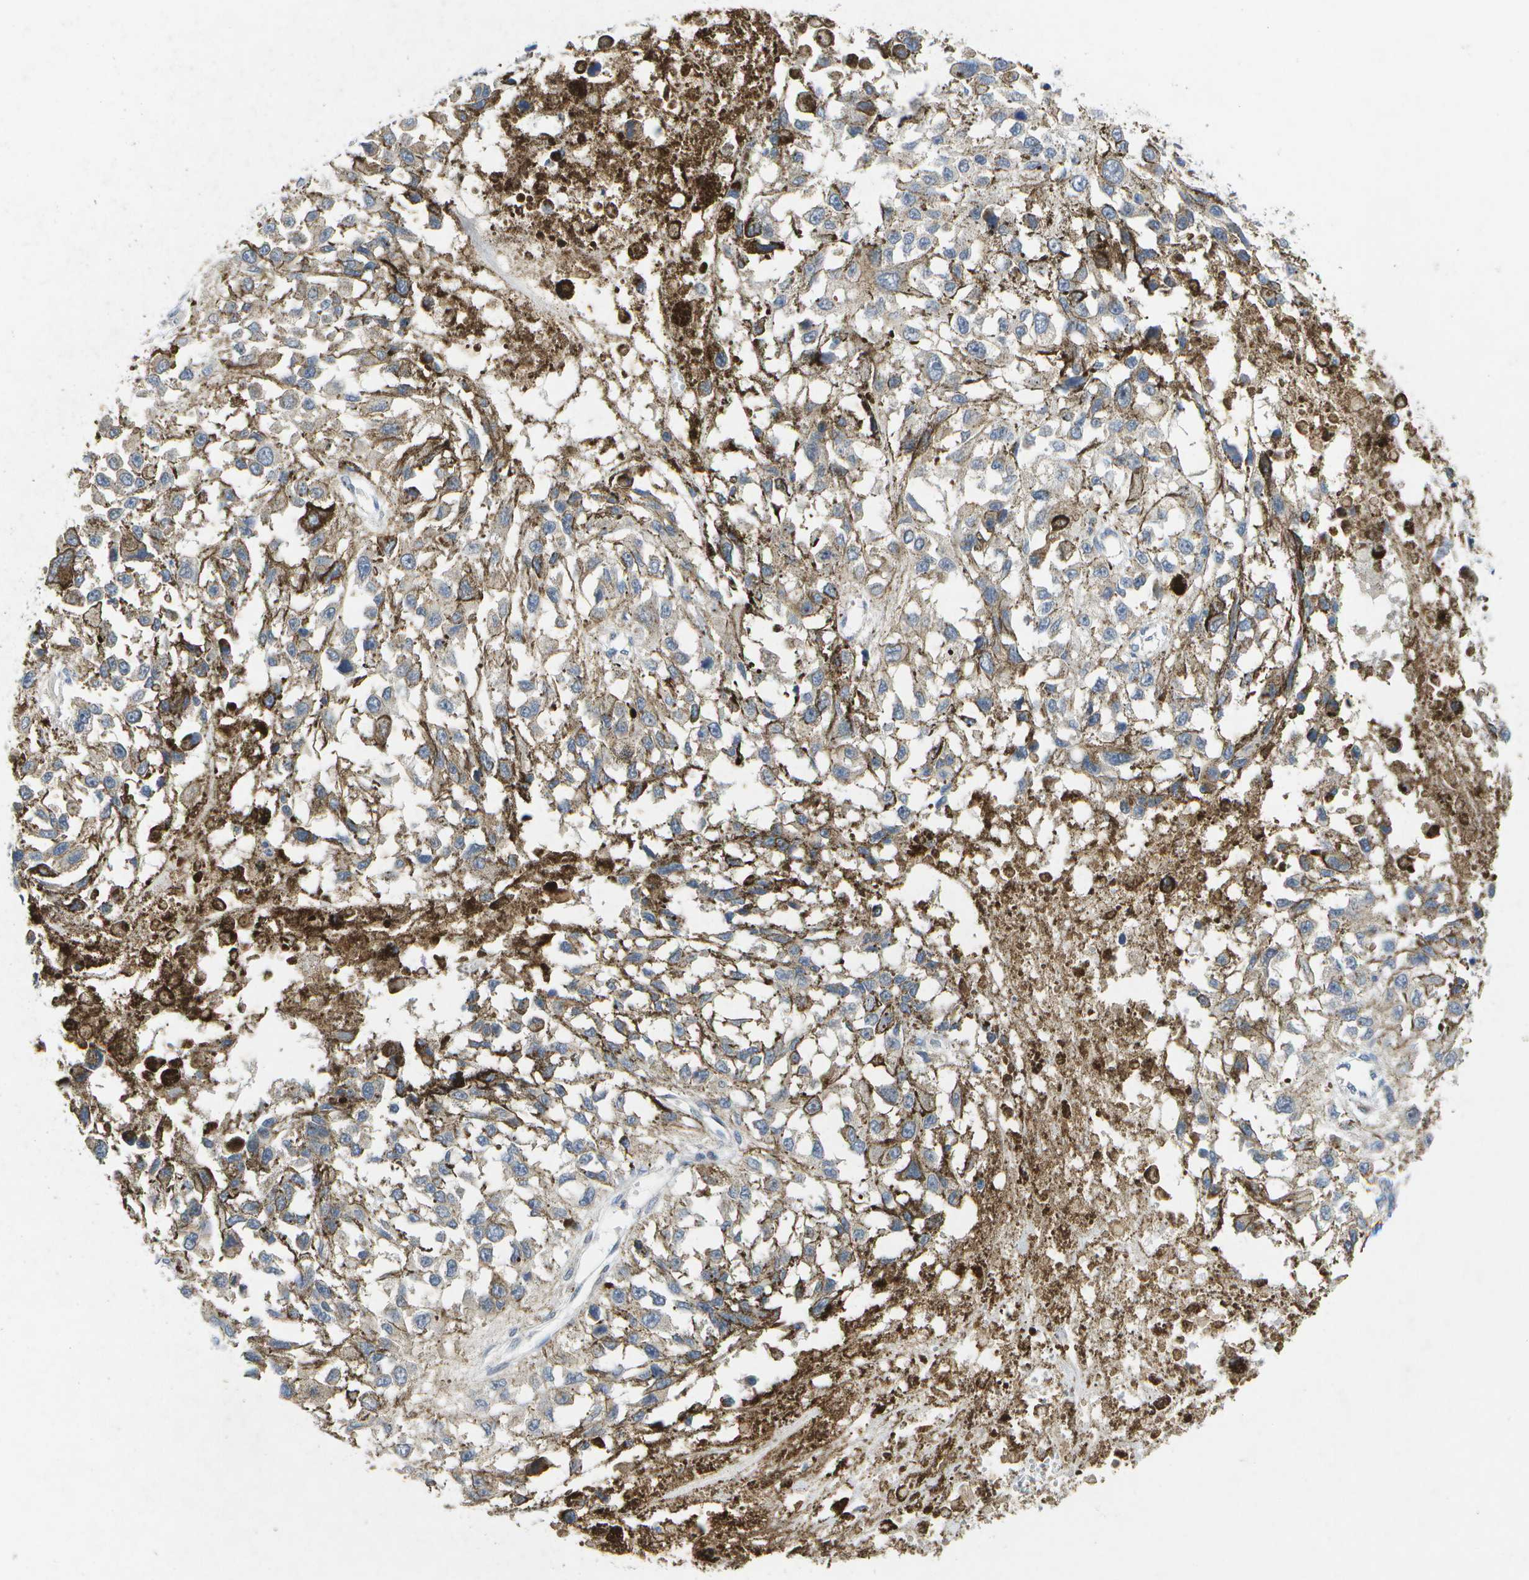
{"staining": {"intensity": "weak", "quantity": "<25%", "location": "cytoplasmic/membranous"}, "tissue": "melanoma", "cell_type": "Tumor cells", "image_type": "cancer", "snomed": [{"axis": "morphology", "description": "Malignant melanoma, Metastatic site"}, {"axis": "topography", "description": "Lymph node"}], "caption": "Tumor cells show no significant expression in malignant melanoma (metastatic site).", "gene": "KDELR1", "patient": {"sex": "male", "age": 59}}